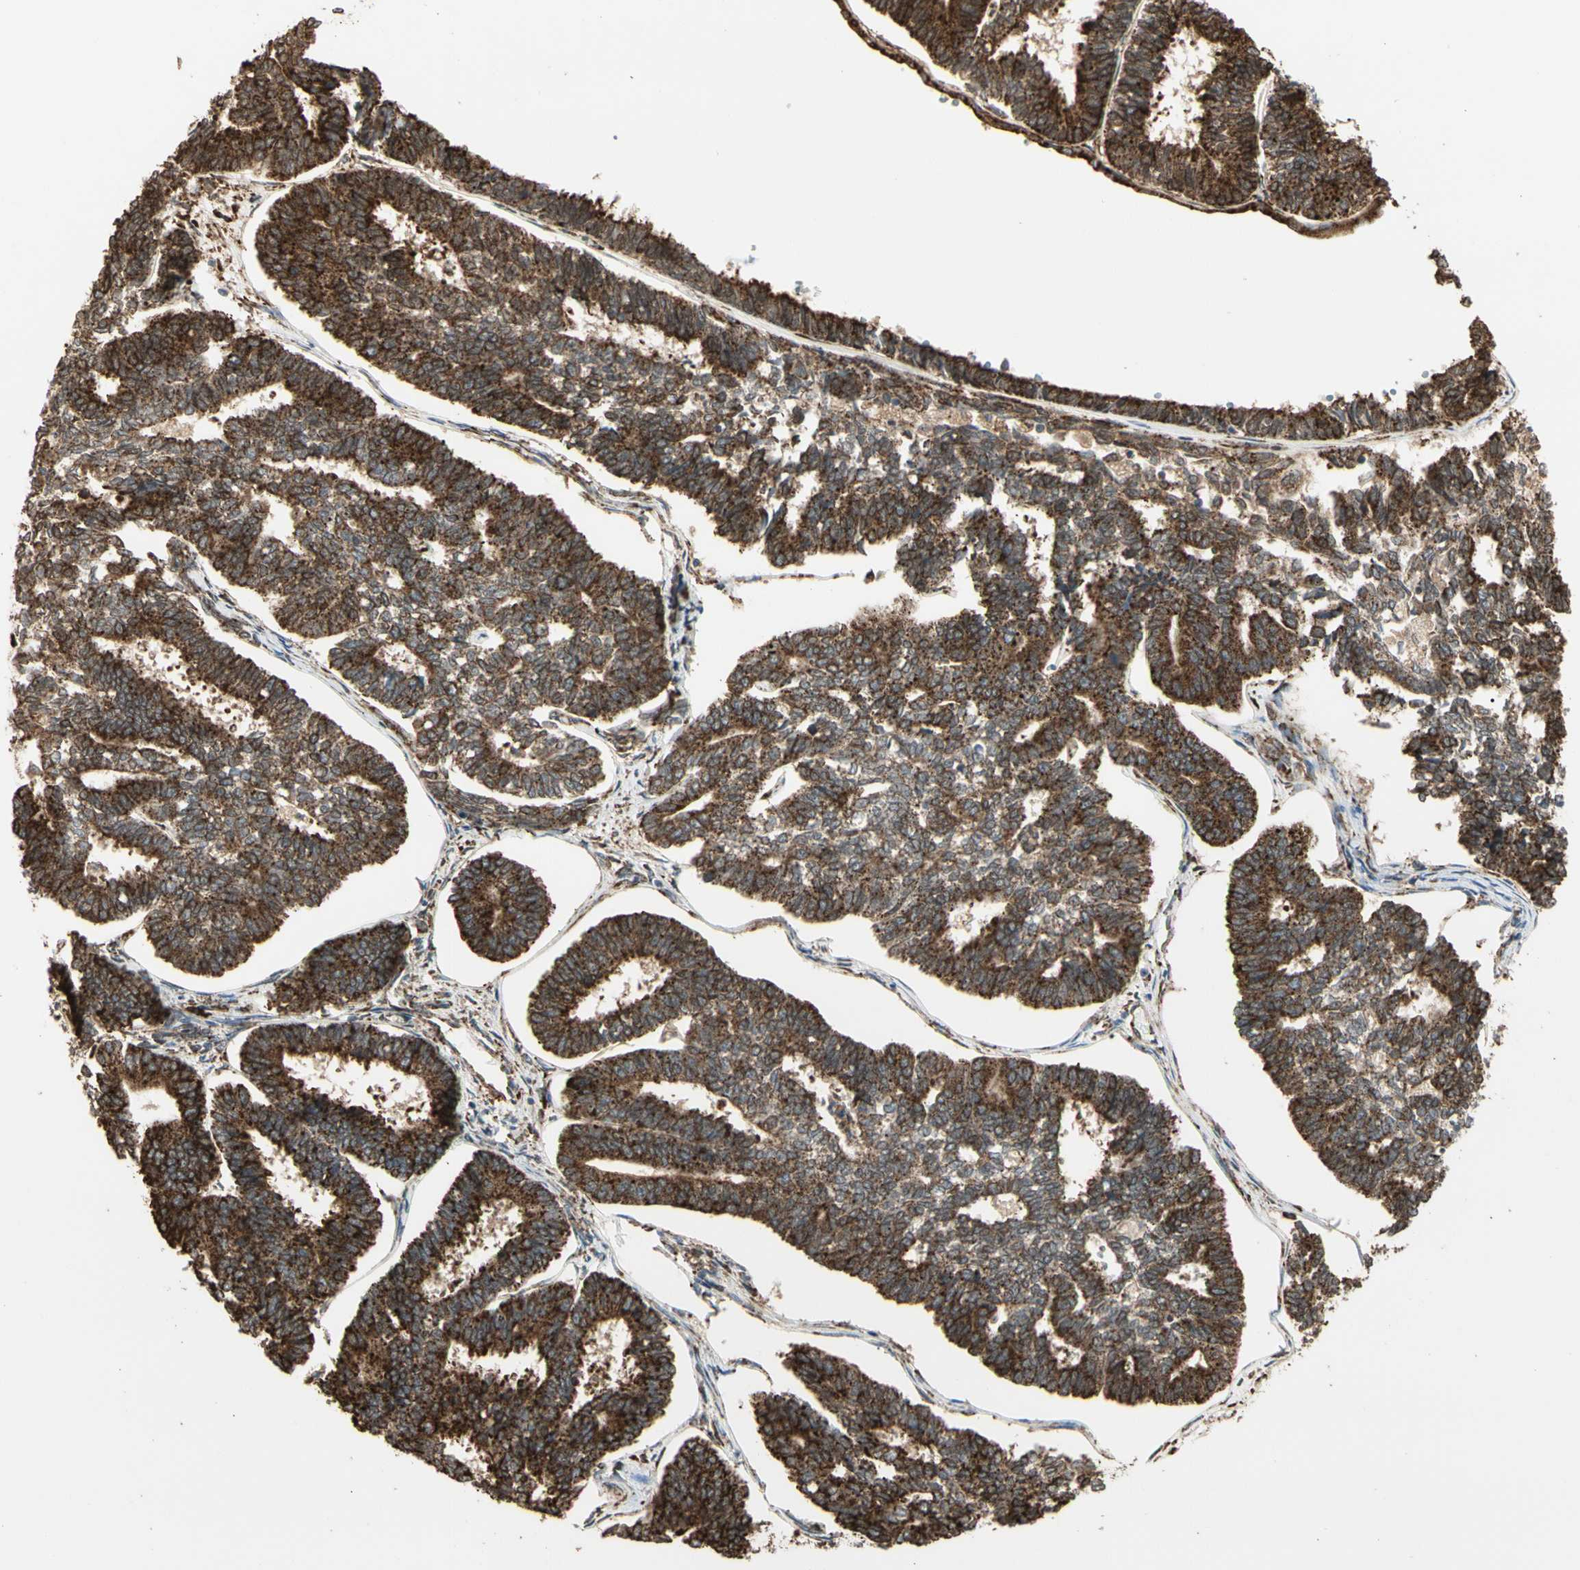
{"staining": {"intensity": "strong", "quantity": ">75%", "location": "cytoplasmic/membranous"}, "tissue": "endometrial cancer", "cell_type": "Tumor cells", "image_type": "cancer", "snomed": [{"axis": "morphology", "description": "Adenocarcinoma, NOS"}, {"axis": "topography", "description": "Endometrium"}], "caption": "Endometrial adenocarcinoma tissue demonstrates strong cytoplasmic/membranous expression in about >75% of tumor cells", "gene": "HSP90B1", "patient": {"sex": "female", "age": 70}}